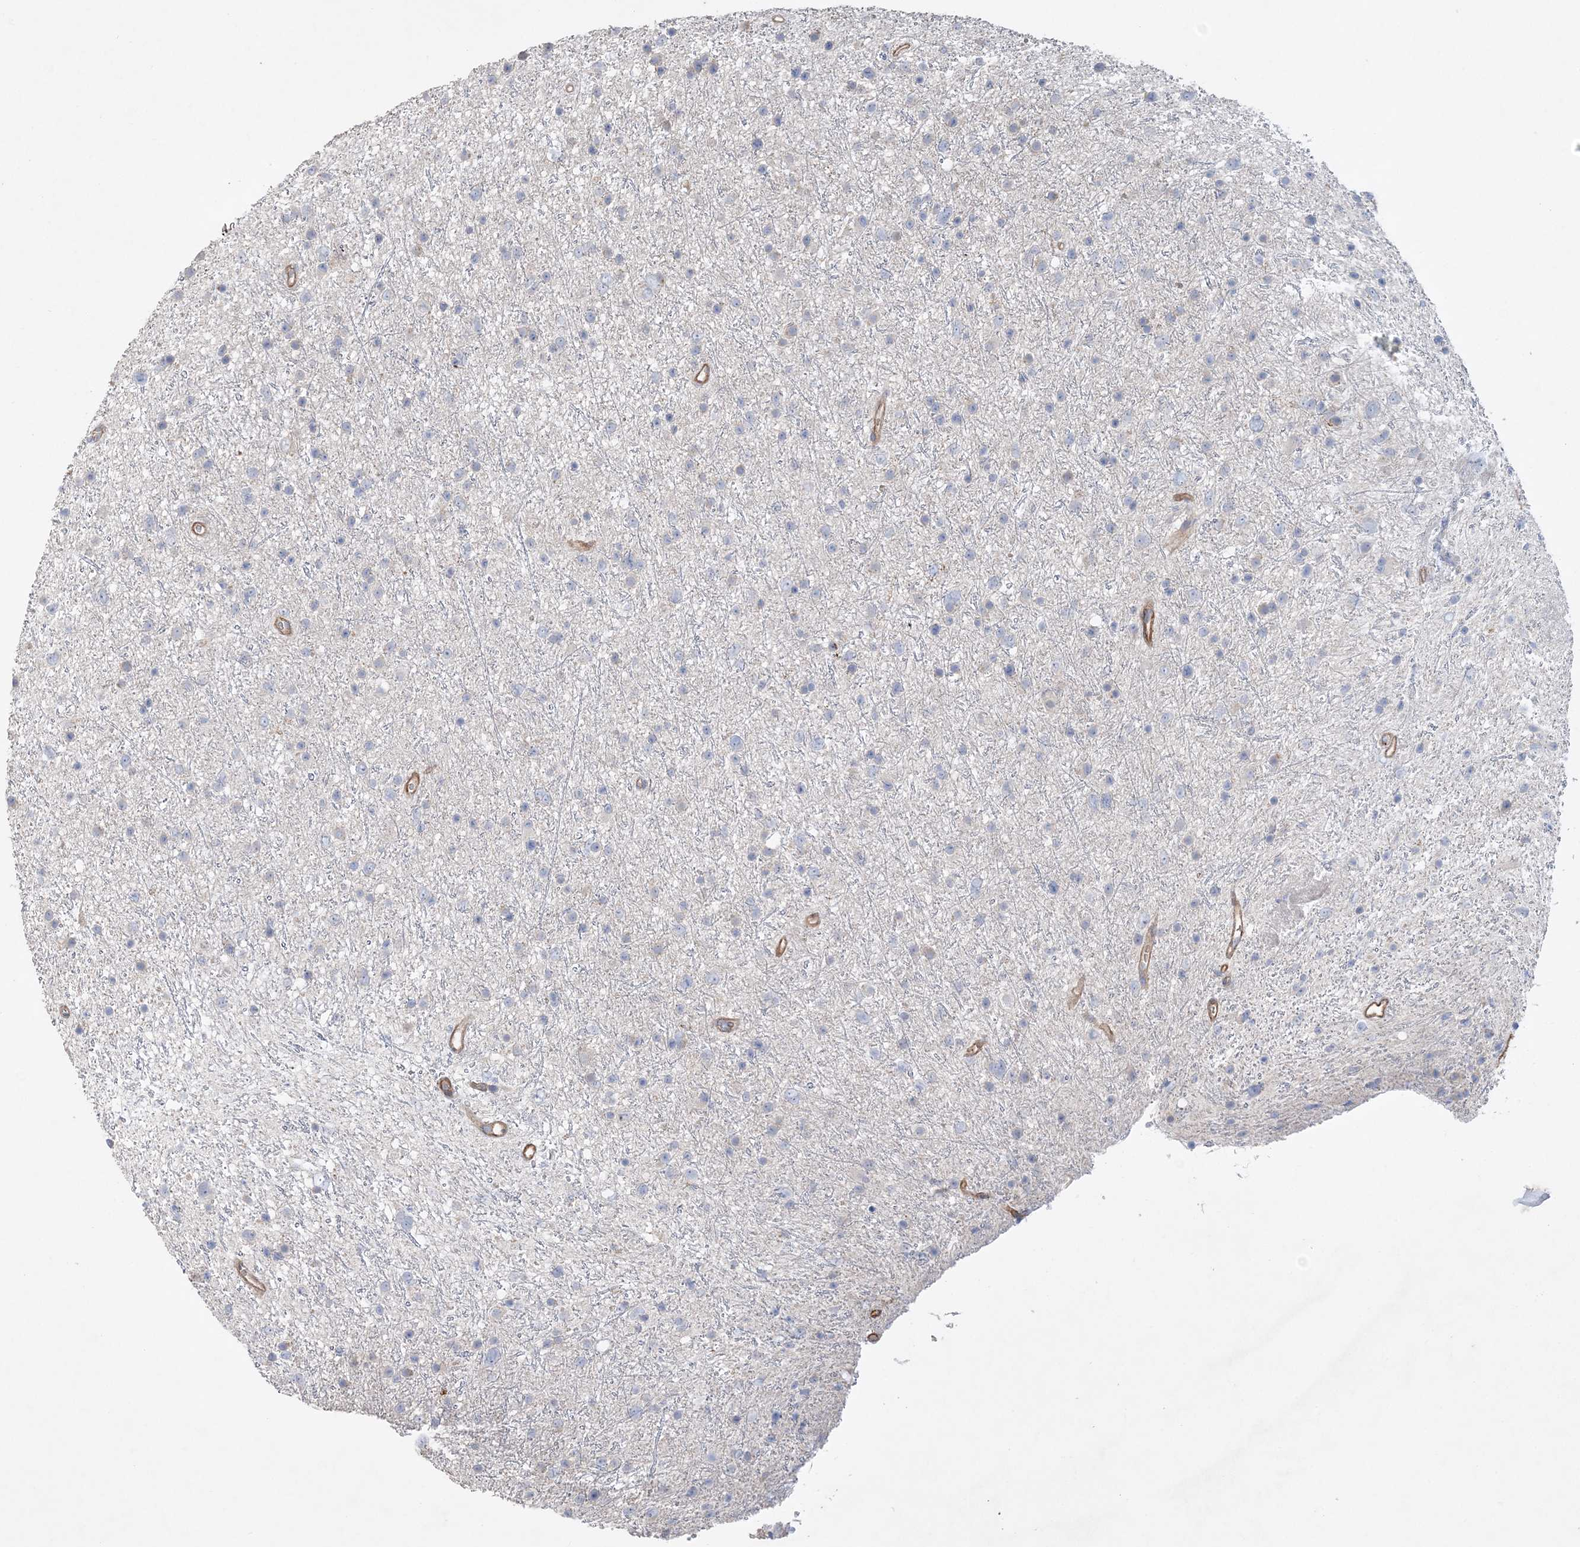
{"staining": {"intensity": "negative", "quantity": "none", "location": "none"}, "tissue": "glioma", "cell_type": "Tumor cells", "image_type": "cancer", "snomed": [{"axis": "morphology", "description": "Glioma, malignant, Low grade"}, {"axis": "topography", "description": "Cerebral cortex"}], "caption": "DAB (3,3'-diaminobenzidine) immunohistochemical staining of human malignant glioma (low-grade) demonstrates no significant positivity in tumor cells.", "gene": "PIGC", "patient": {"sex": "female", "age": 39}}